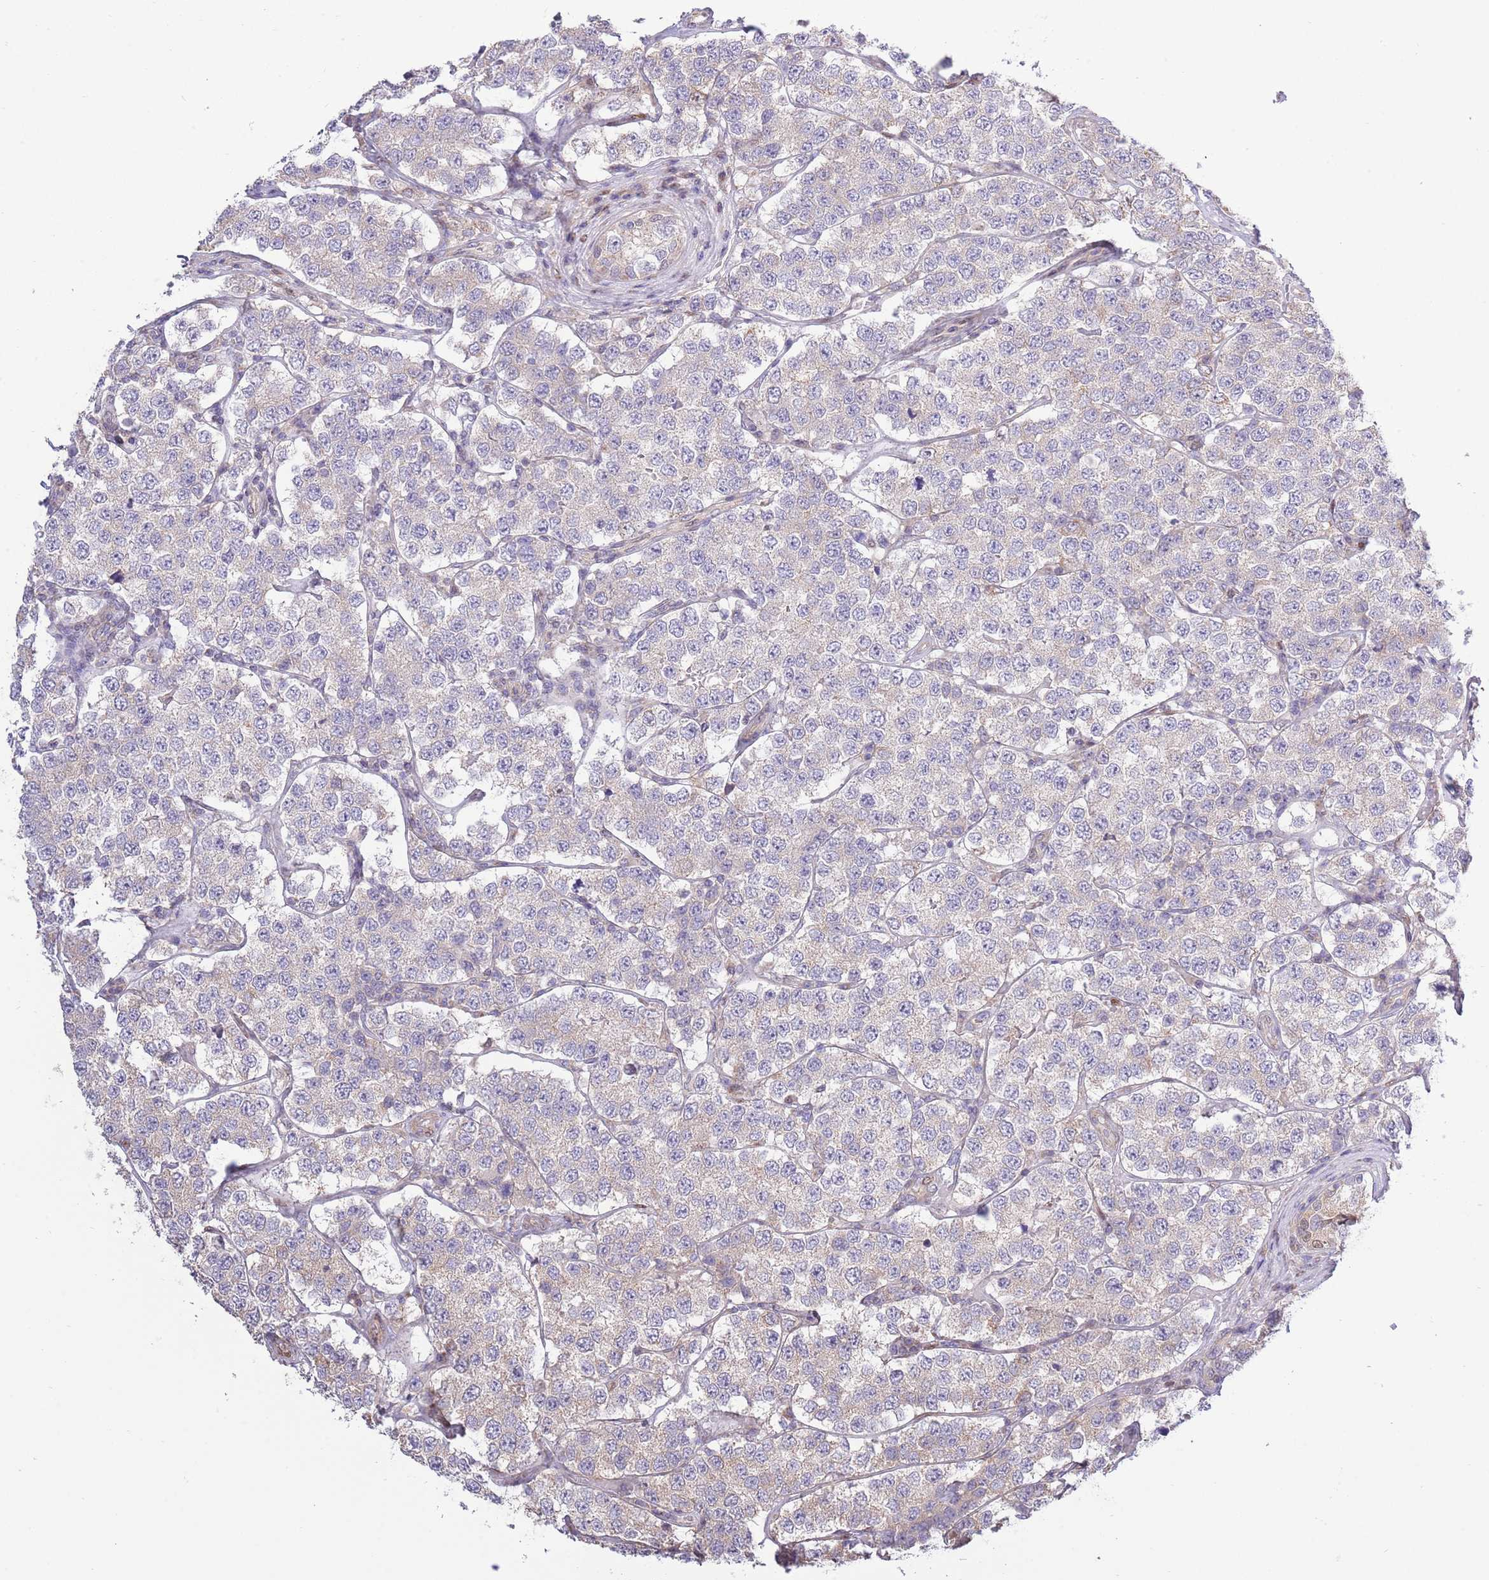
{"staining": {"intensity": "negative", "quantity": "none", "location": "none"}, "tissue": "testis cancer", "cell_type": "Tumor cells", "image_type": "cancer", "snomed": [{"axis": "morphology", "description": "Seminoma, NOS"}, {"axis": "topography", "description": "Testis"}], "caption": "This is an immunohistochemistry photomicrograph of seminoma (testis). There is no staining in tumor cells.", "gene": "ARL2BP", "patient": {"sex": "male", "age": 34}}